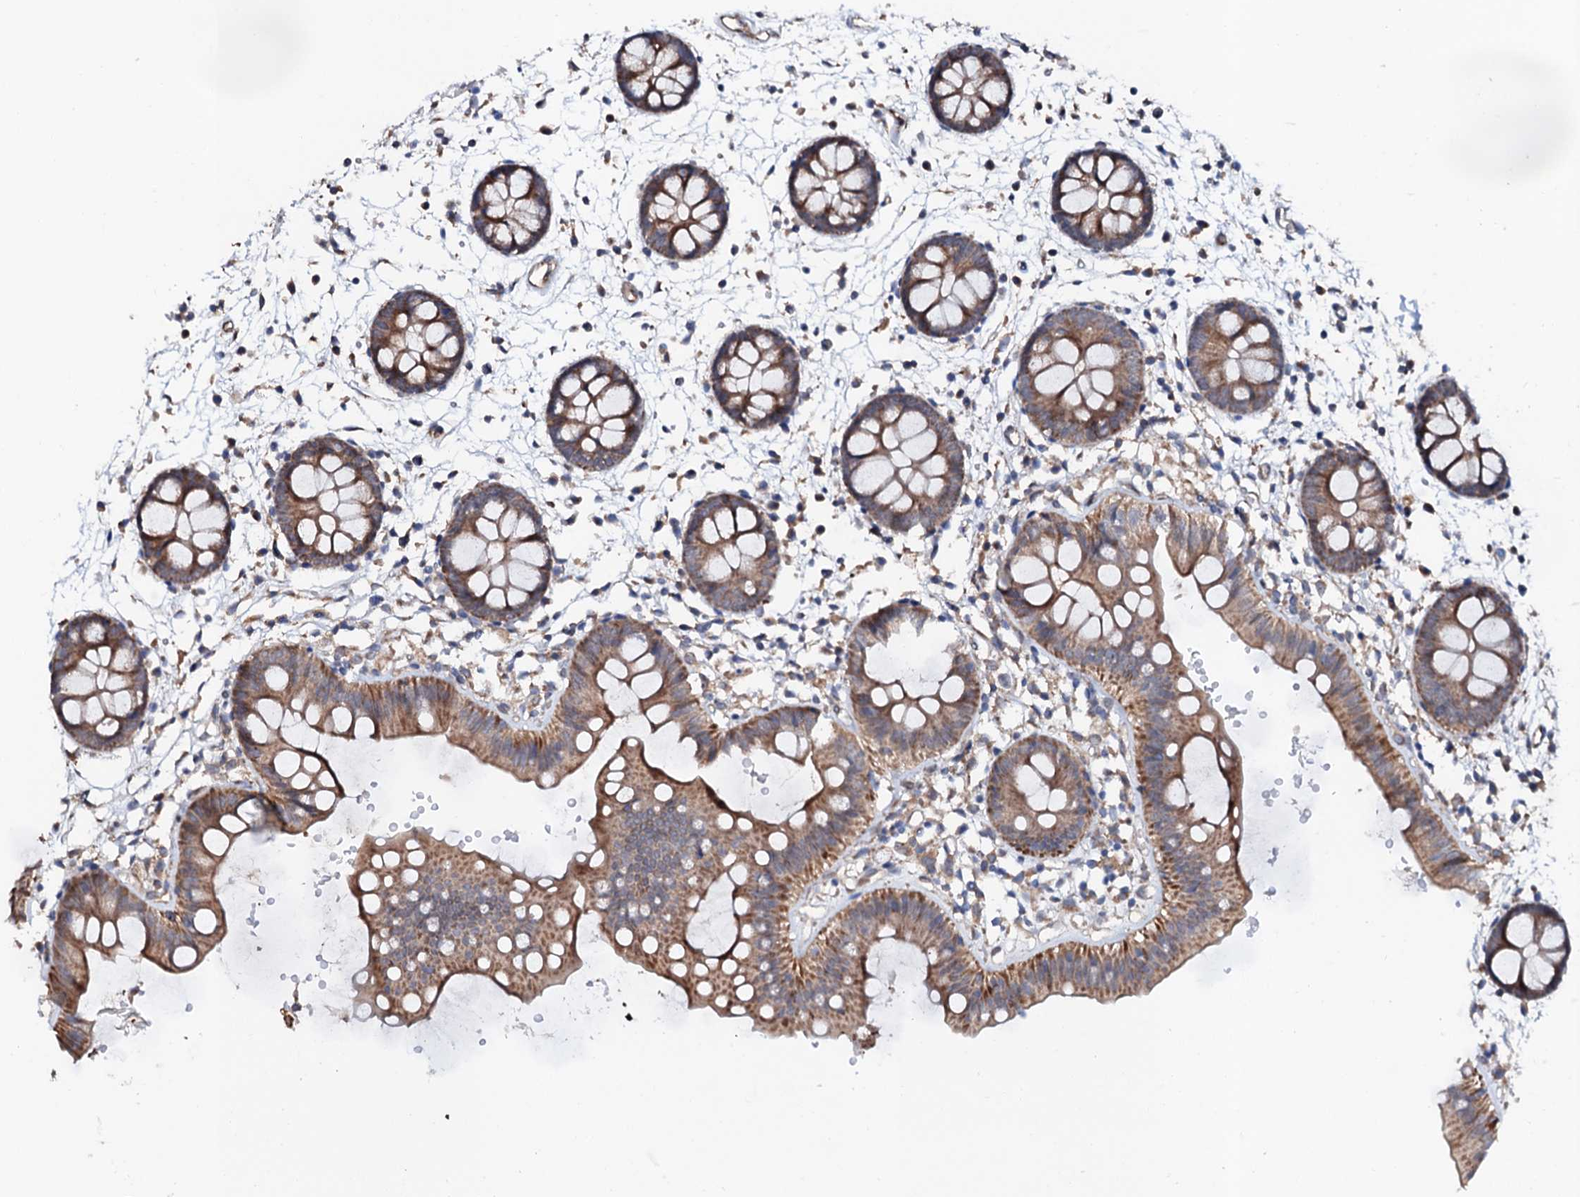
{"staining": {"intensity": "moderate", "quantity": ">75%", "location": "cytoplasmic/membranous"}, "tissue": "colon", "cell_type": "Glandular cells", "image_type": "normal", "snomed": [{"axis": "morphology", "description": "Normal tissue, NOS"}, {"axis": "topography", "description": "Colon"}], "caption": "Immunohistochemical staining of benign colon demonstrates moderate cytoplasmic/membranous protein staining in approximately >75% of glandular cells.", "gene": "UBE3C", "patient": {"sex": "male", "age": 56}}